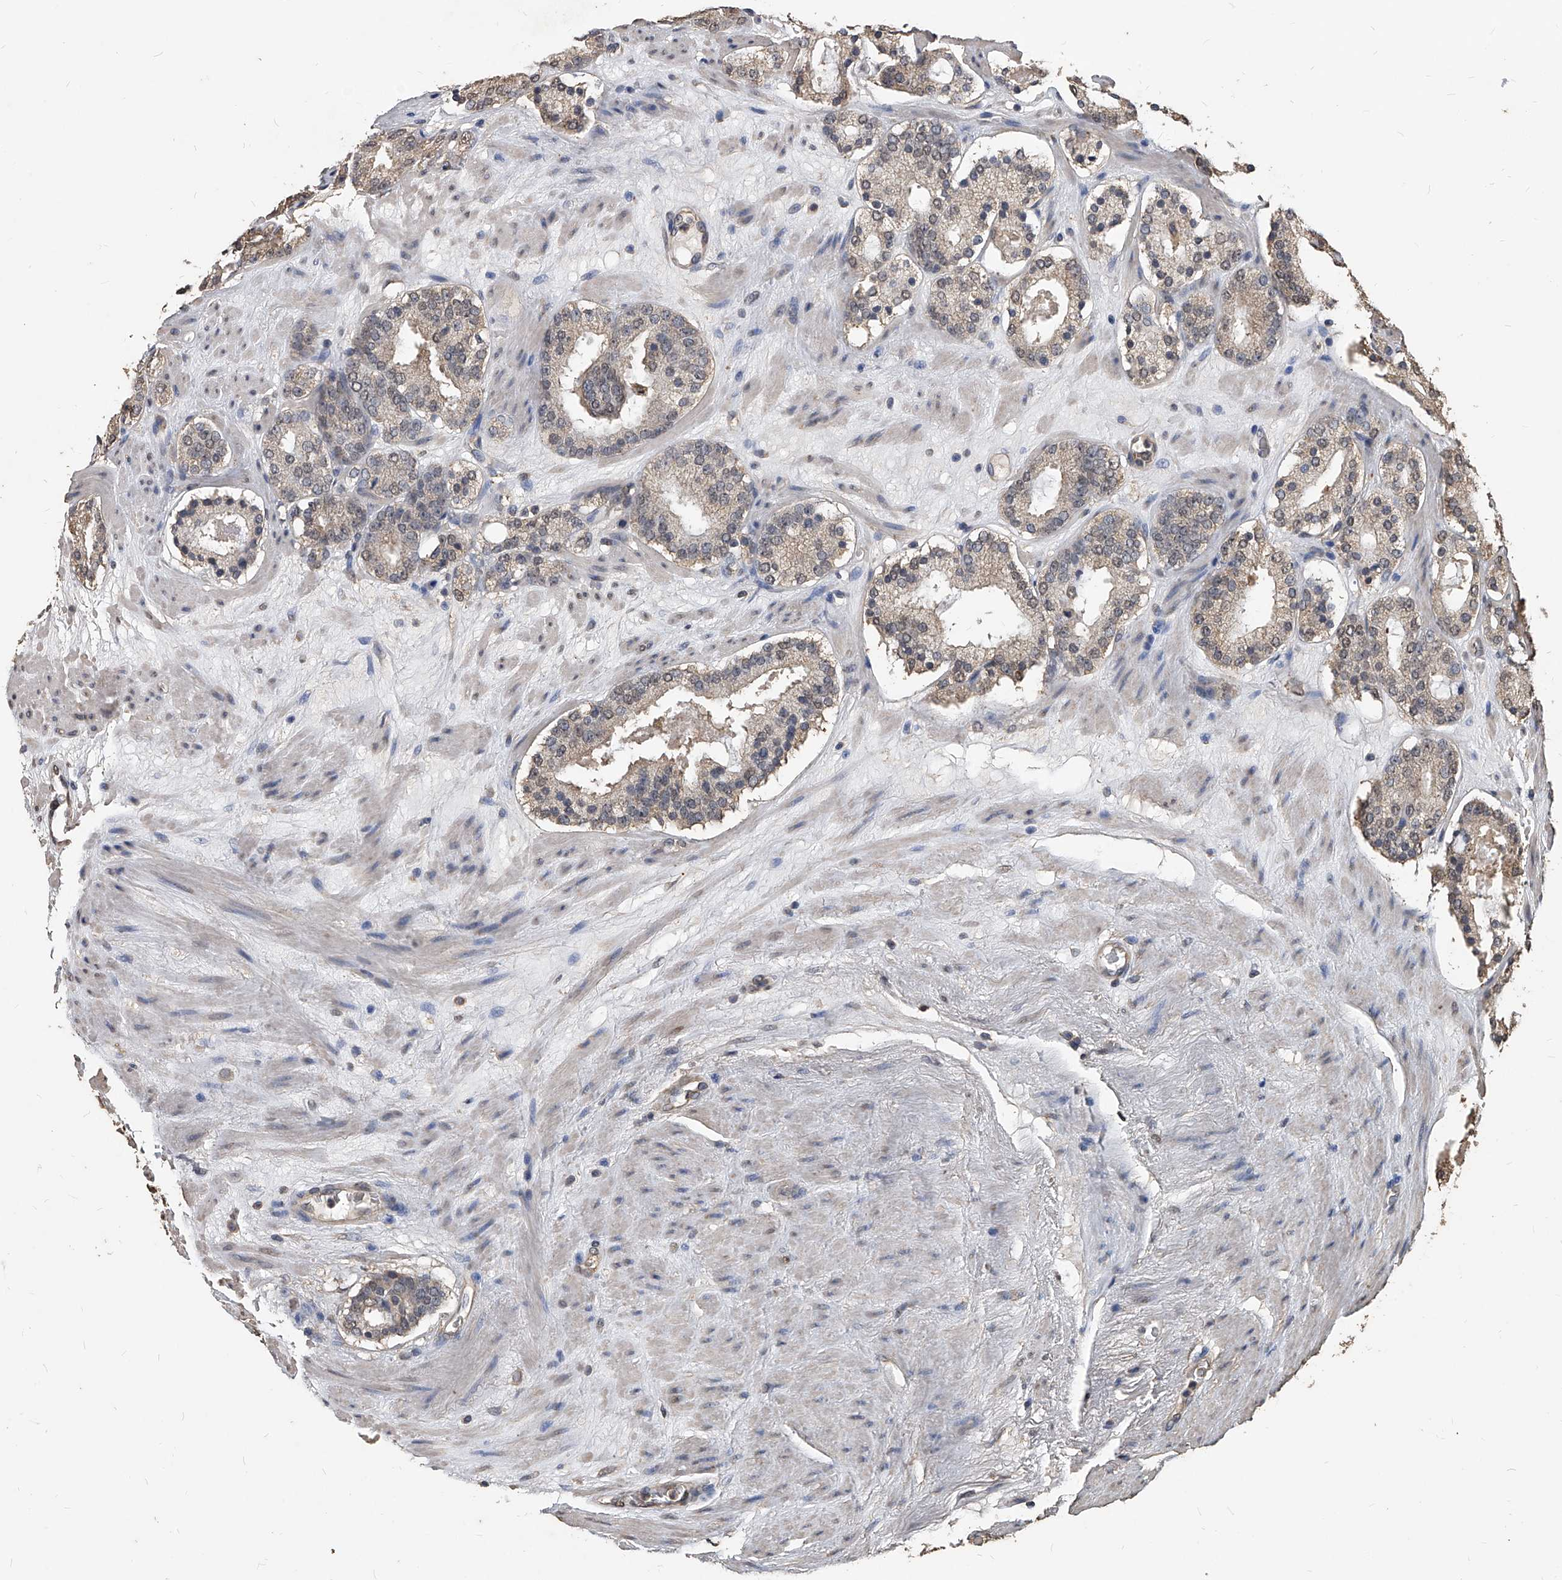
{"staining": {"intensity": "weak", "quantity": "25%-75%", "location": "cytoplasmic/membranous"}, "tissue": "prostate cancer", "cell_type": "Tumor cells", "image_type": "cancer", "snomed": [{"axis": "morphology", "description": "Adenocarcinoma, Low grade"}, {"axis": "topography", "description": "Prostate"}], "caption": "This photomicrograph displays immunohistochemistry staining of human low-grade adenocarcinoma (prostate), with low weak cytoplasmic/membranous staining in about 25%-75% of tumor cells.", "gene": "FBXL4", "patient": {"sex": "male", "age": 69}}